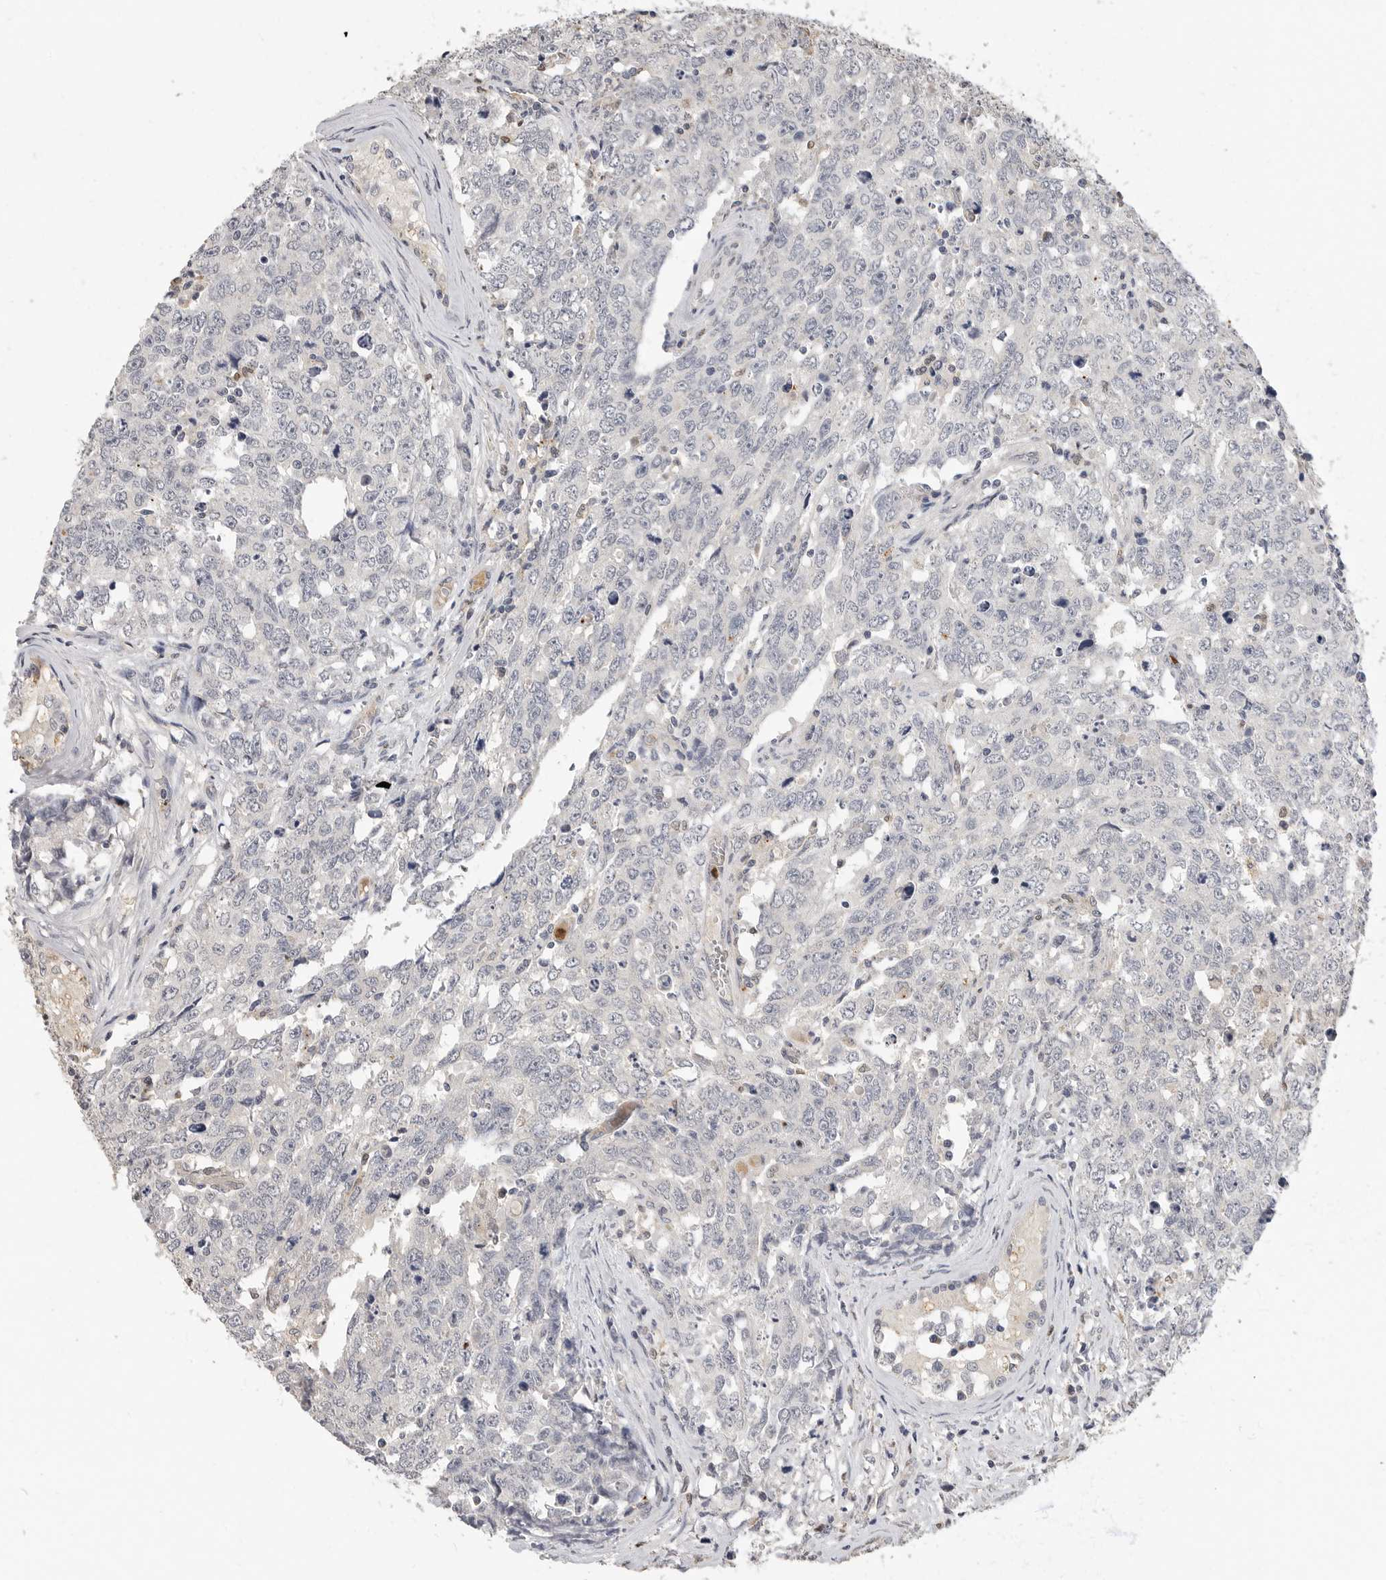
{"staining": {"intensity": "negative", "quantity": "none", "location": "none"}, "tissue": "testis cancer", "cell_type": "Tumor cells", "image_type": "cancer", "snomed": [{"axis": "morphology", "description": "Carcinoma, Embryonal, NOS"}, {"axis": "topography", "description": "Testis"}], "caption": "The histopathology image reveals no significant positivity in tumor cells of testis cancer (embryonal carcinoma).", "gene": "LTBR", "patient": {"sex": "male", "age": 28}}